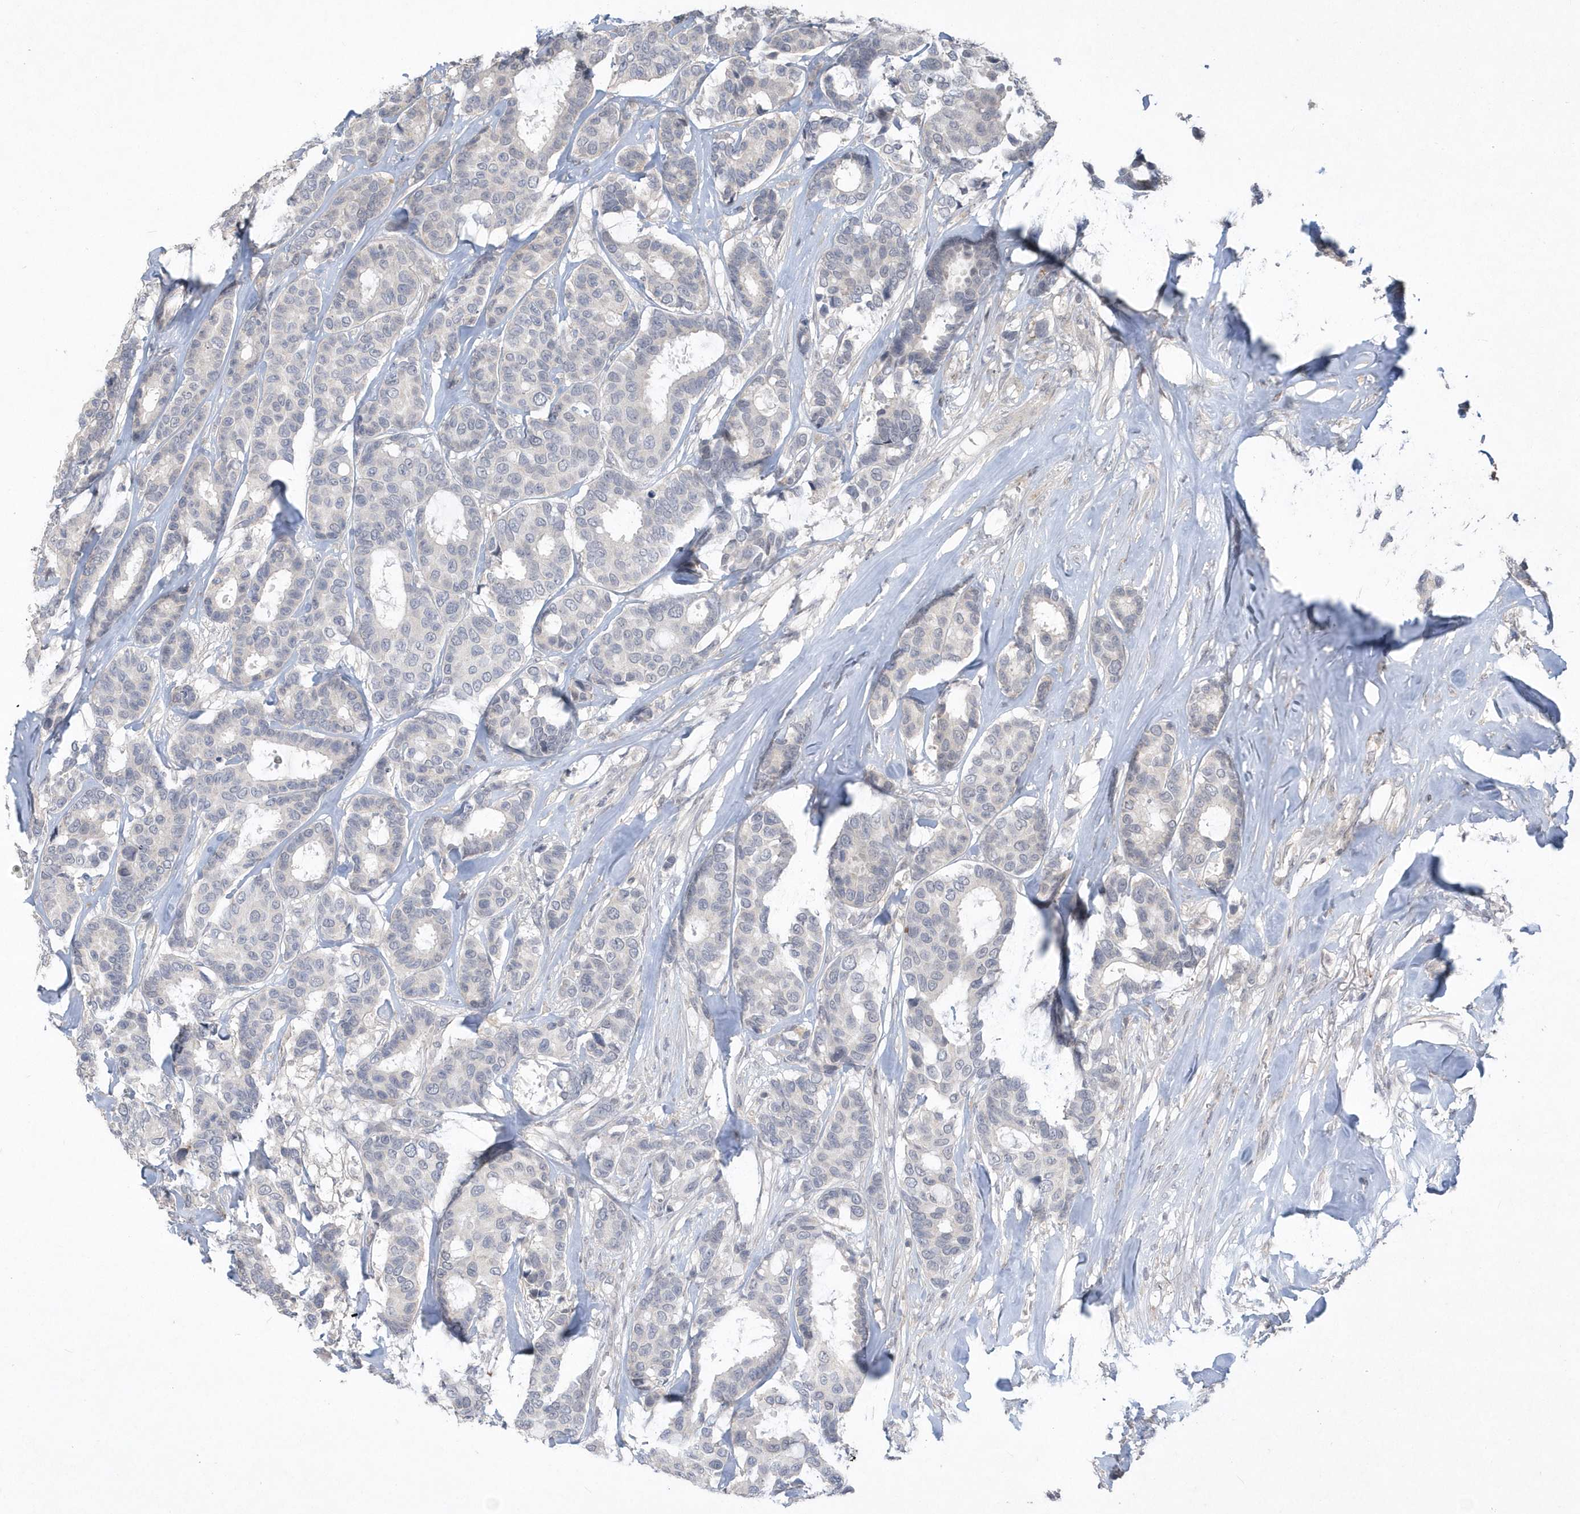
{"staining": {"intensity": "negative", "quantity": "none", "location": "none"}, "tissue": "breast cancer", "cell_type": "Tumor cells", "image_type": "cancer", "snomed": [{"axis": "morphology", "description": "Duct carcinoma"}, {"axis": "topography", "description": "Breast"}], "caption": "This is a histopathology image of IHC staining of breast cancer, which shows no staining in tumor cells.", "gene": "TSPEAR", "patient": {"sex": "female", "age": 87}}